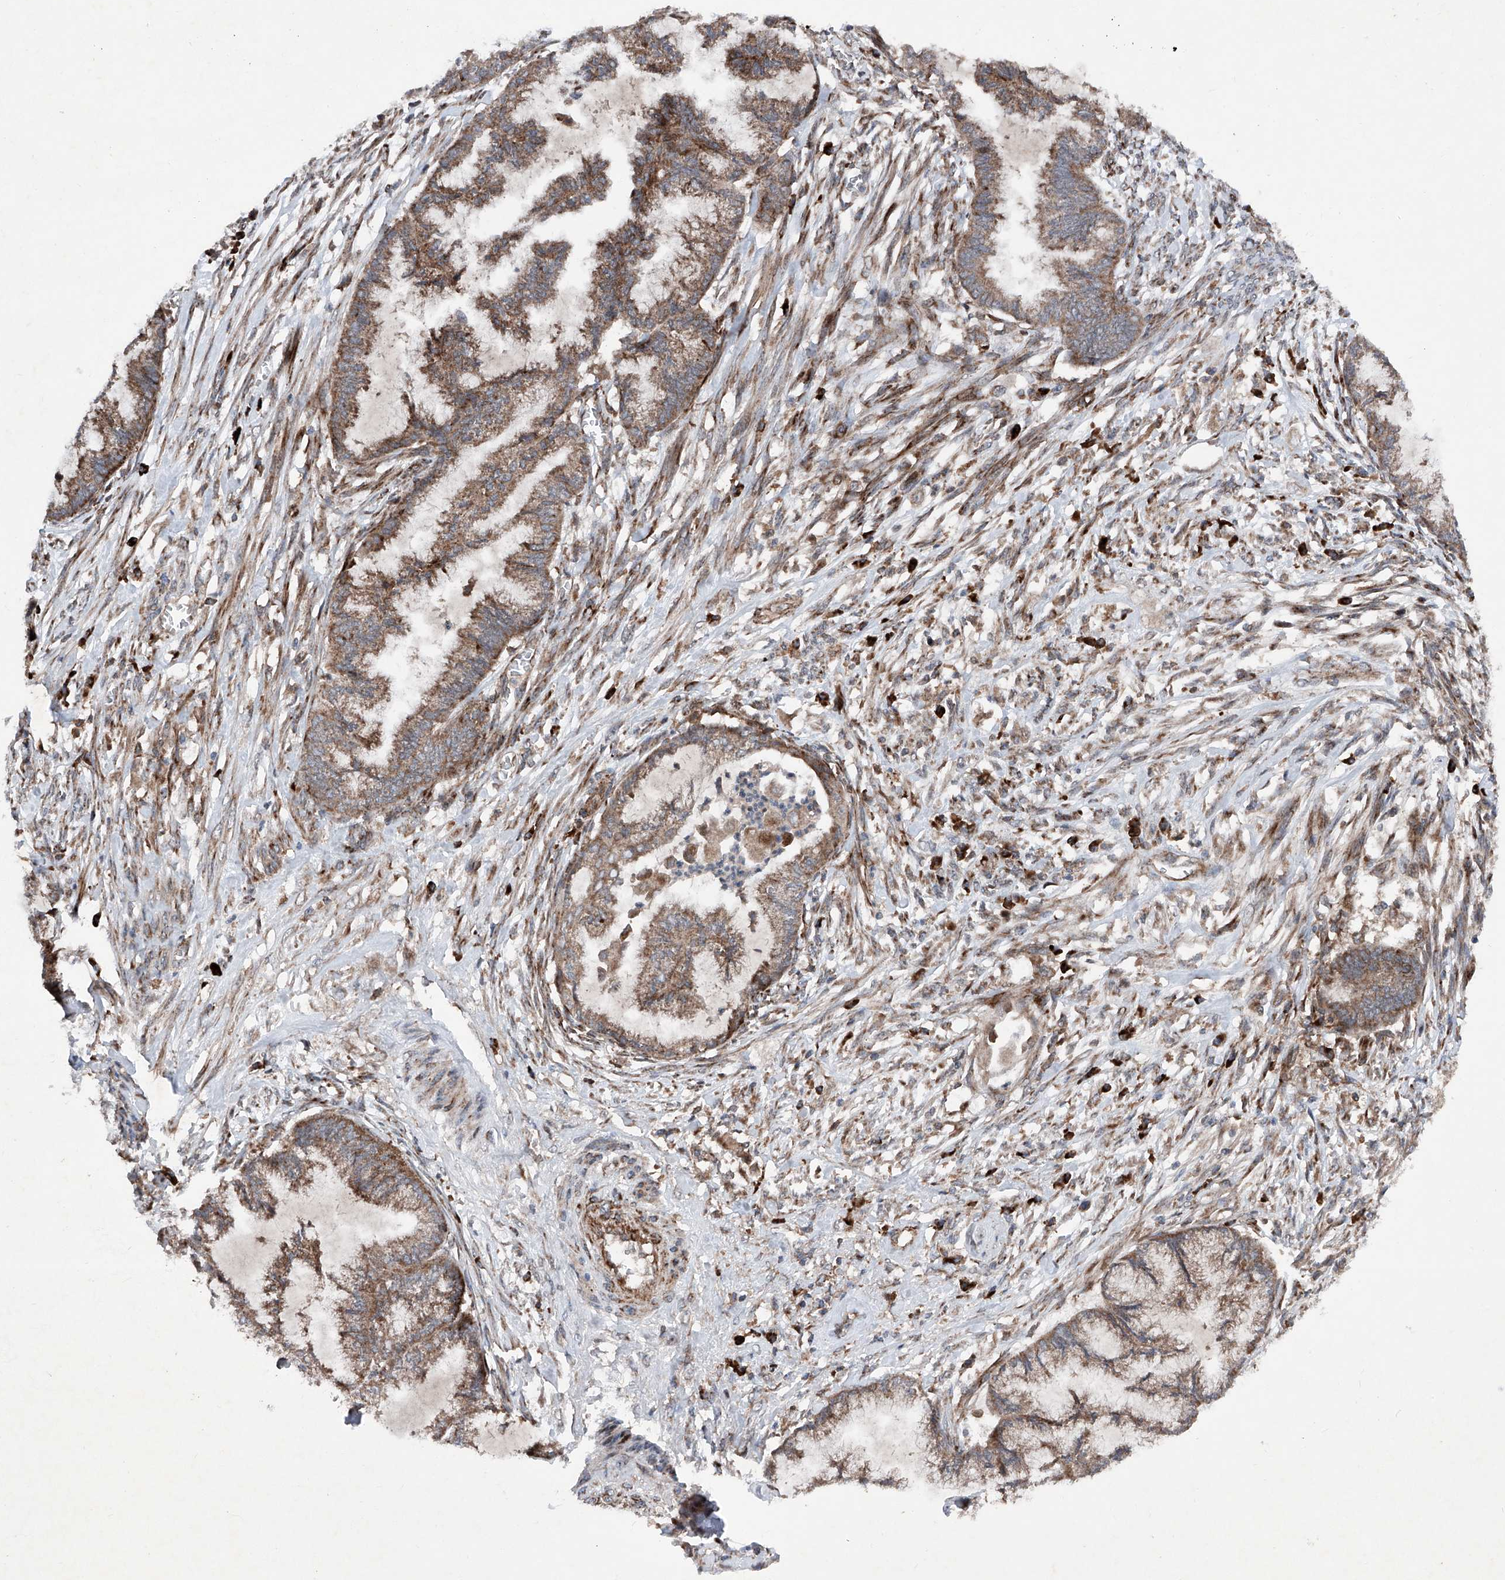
{"staining": {"intensity": "moderate", "quantity": ">75%", "location": "cytoplasmic/membranous"}, "tissue": "endometrial cancer", "cell_type": "Tumor cells", "image_type": "cancer", "snomed": [{"axis": "morphology", "description": "Adenocarcinoma, NOS"}, {"axis": "topography", "description": "Endometrium"}], "caption": "Immunohistochemistry (IHC) (DAB) staining of human endometrial adenocarcinoma demonstrates moderate cytoplasmic/membranous protein positivity in about >75% of tumor cells. (Stains: DAB (3,3'-diaminobenzidine) in brown, nuclei in blue, Microscopy: brightfield microscopy at high magnification).", "gene": "DAD1", "patient": {"sex": "female", "age": 86}}